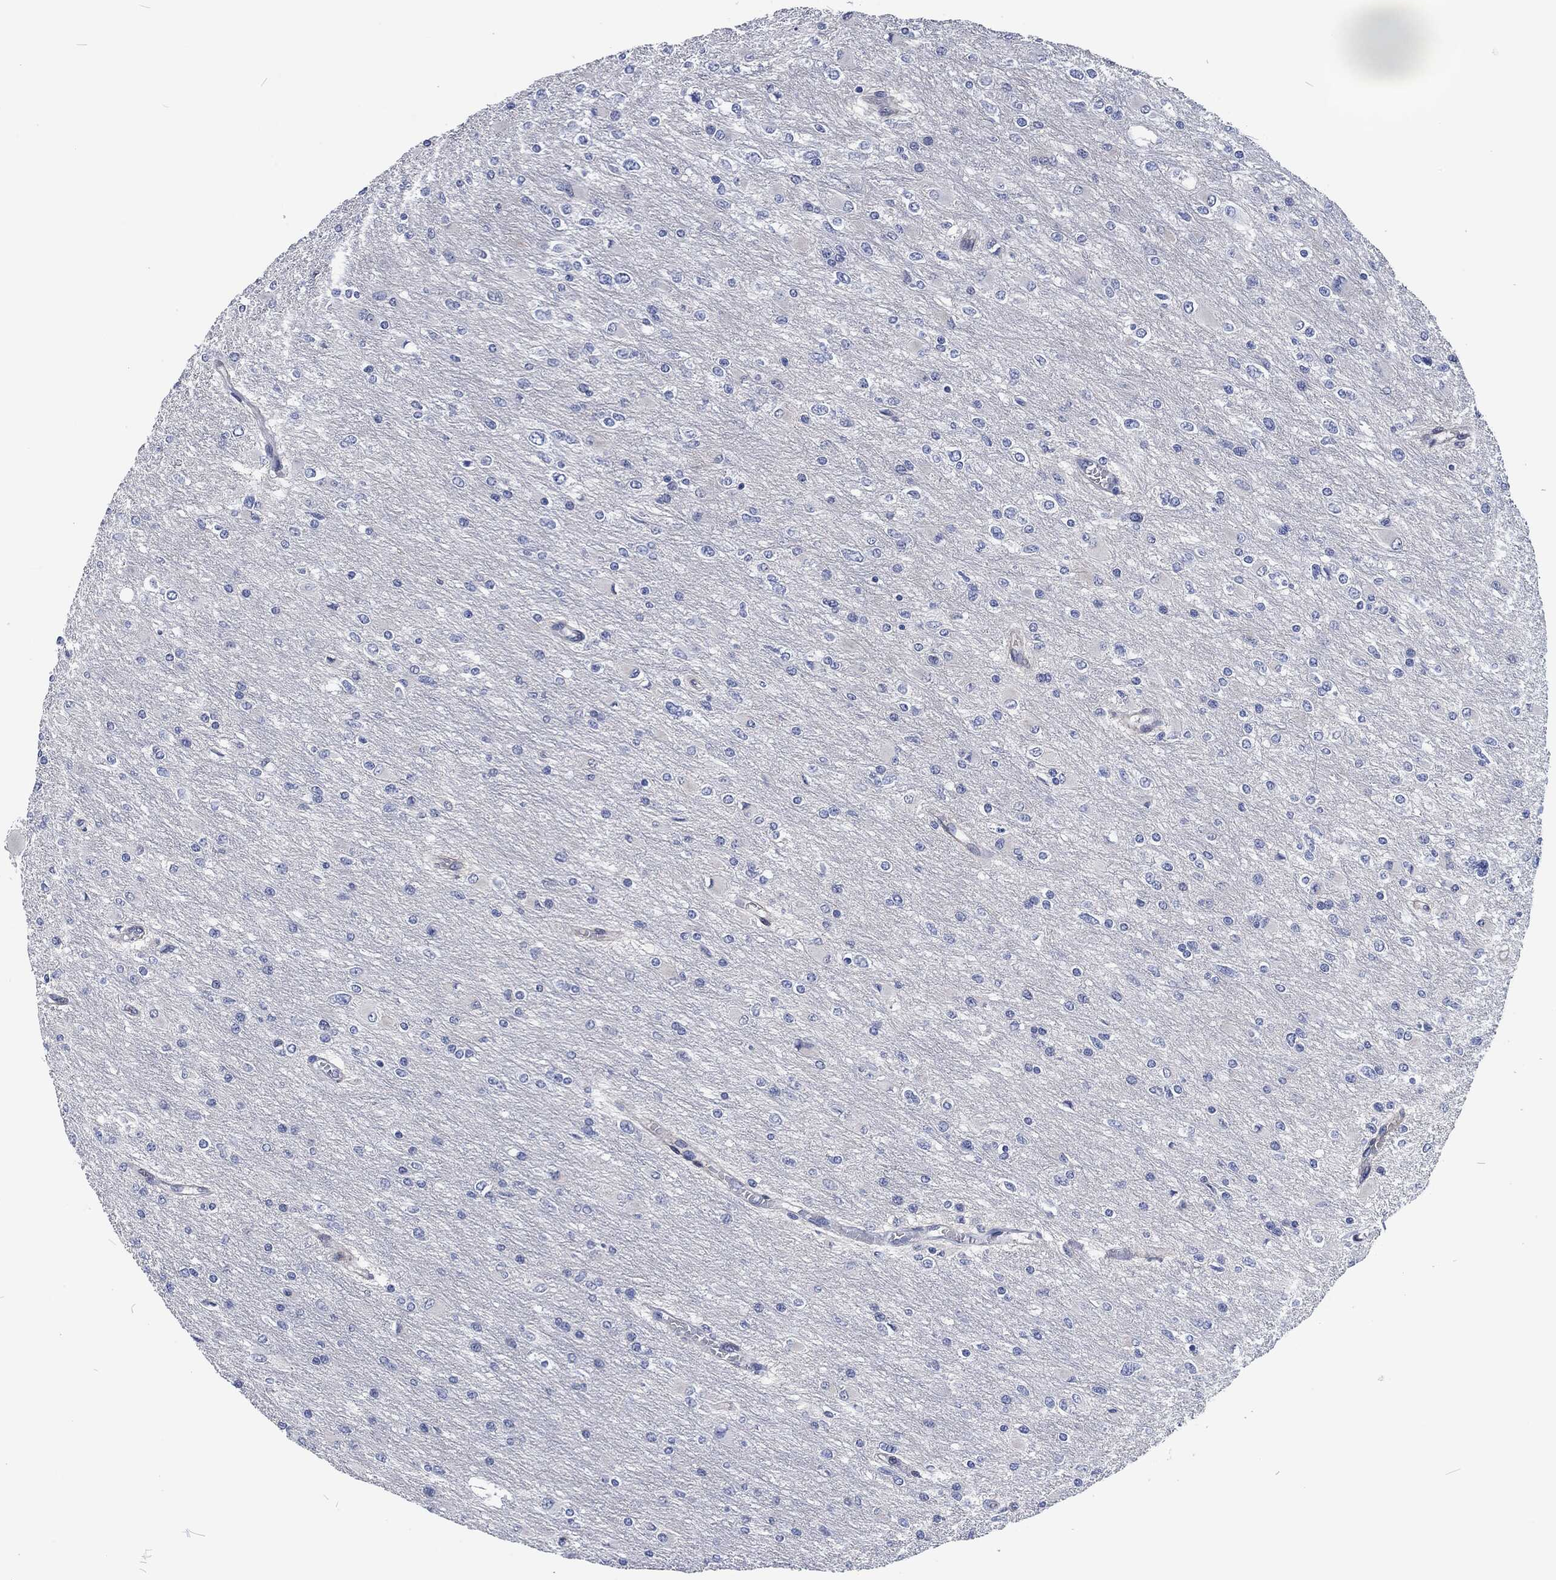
{"staining": {"intensity": "negative", "quantity": "none", "location": "none"}, "tissue": "glioma", "cell_type": "Tumor cells", "image_type": "cancer", "snomed": [{"axis": "morphology", "description": "Glioma, malignant, High grade"}, {"axis": "topography", "description": "Cerebral cortex"}], "caption": "Protein analysis of malignant glioma (high-grade) exhibits no significant staining in tumor cells.", "gene": "MPO", "patient": {"sex": "female", "age": 36}}